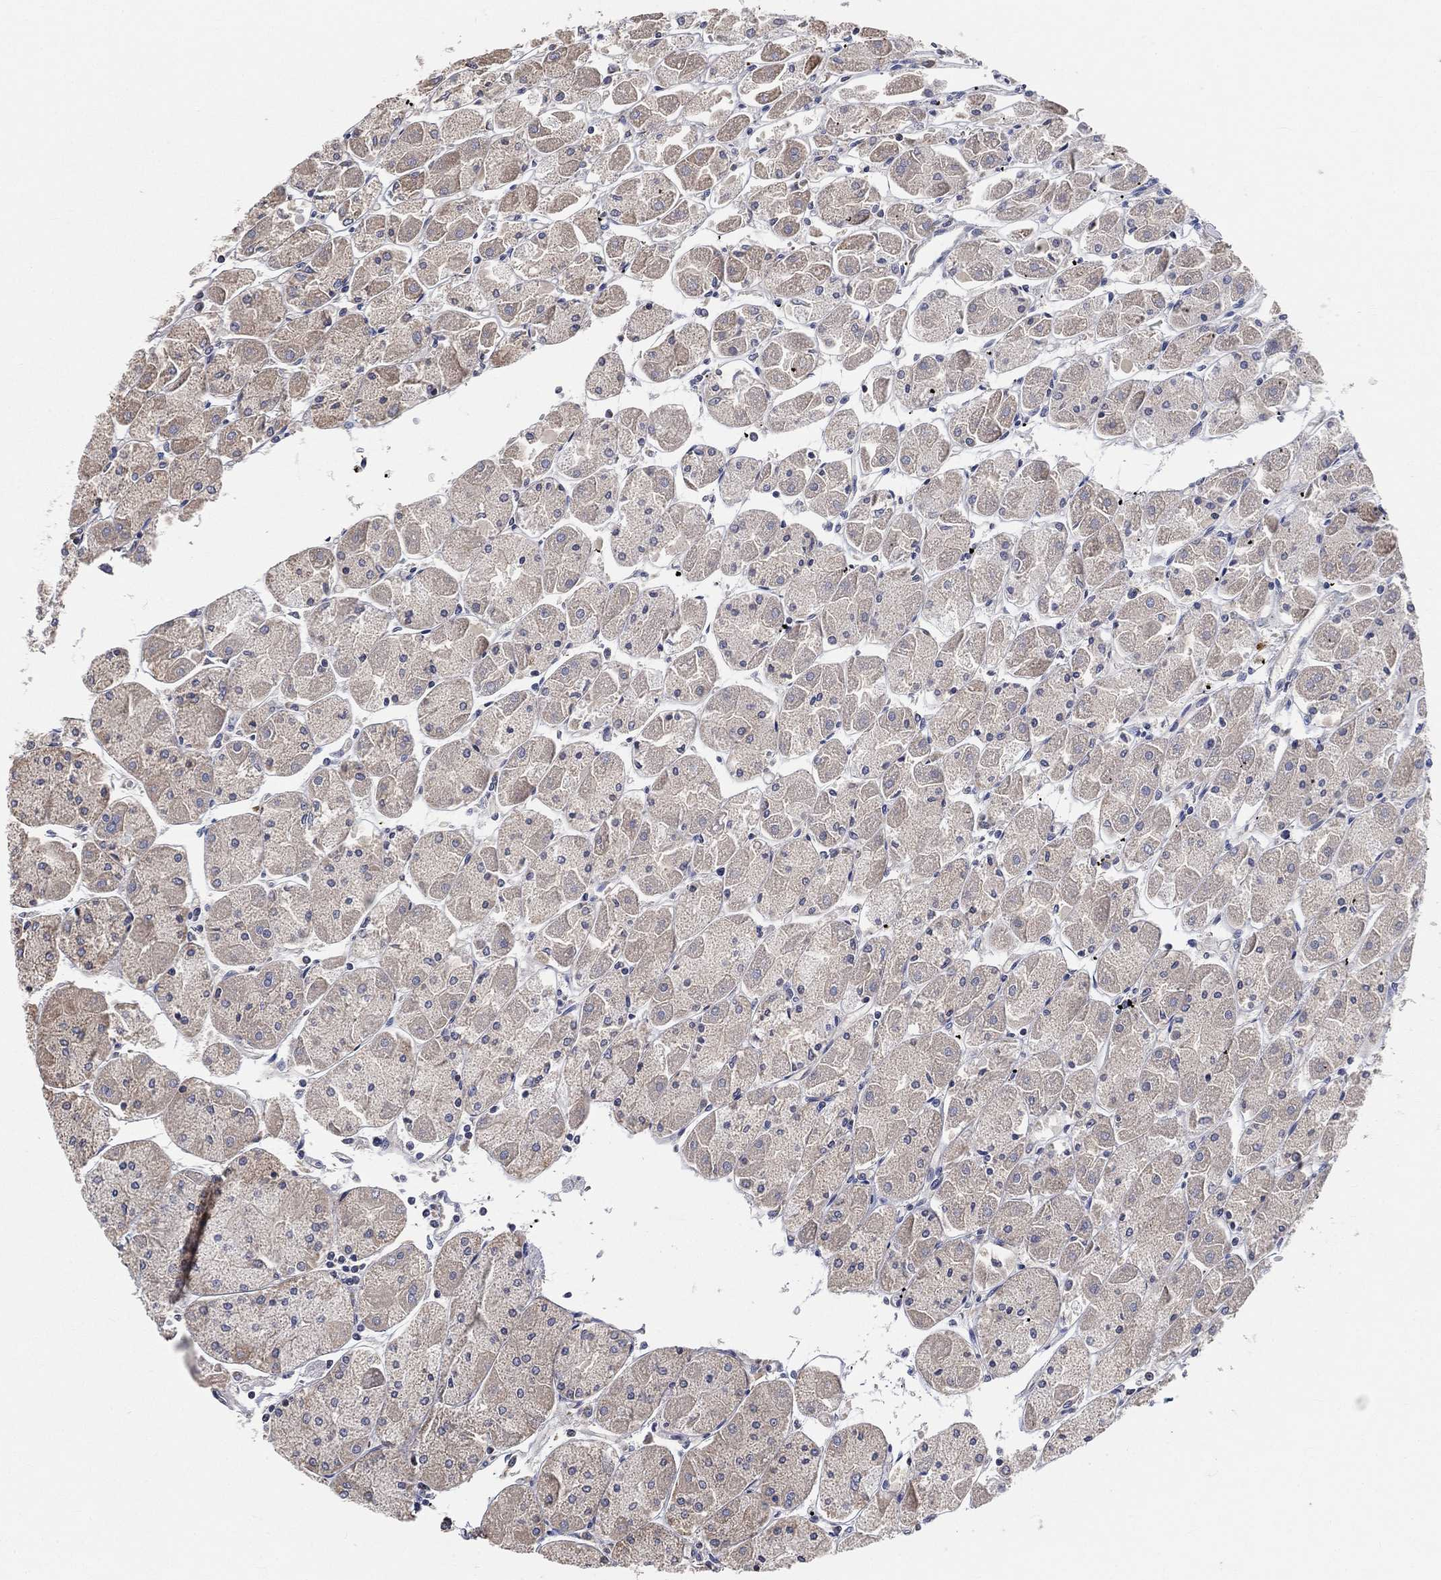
{"staining": {"intensity": "moderate", "quantity": "<25%", "location": "nuclear"}, "tissue": "stomach", "cell_type": "Glandular cells", "image_type": "normal", "snomed": [{"axis": "morphology", "description": "Normal tissue, NOS"}, {"axis": "topography", "description": "Stomach"}], "caption": "Moderate nuclear expression is seen in about <25% of glandular cells in benign stomach.", "gene": "YLPM1", "patient": {"sex": "male", "age": 70}}